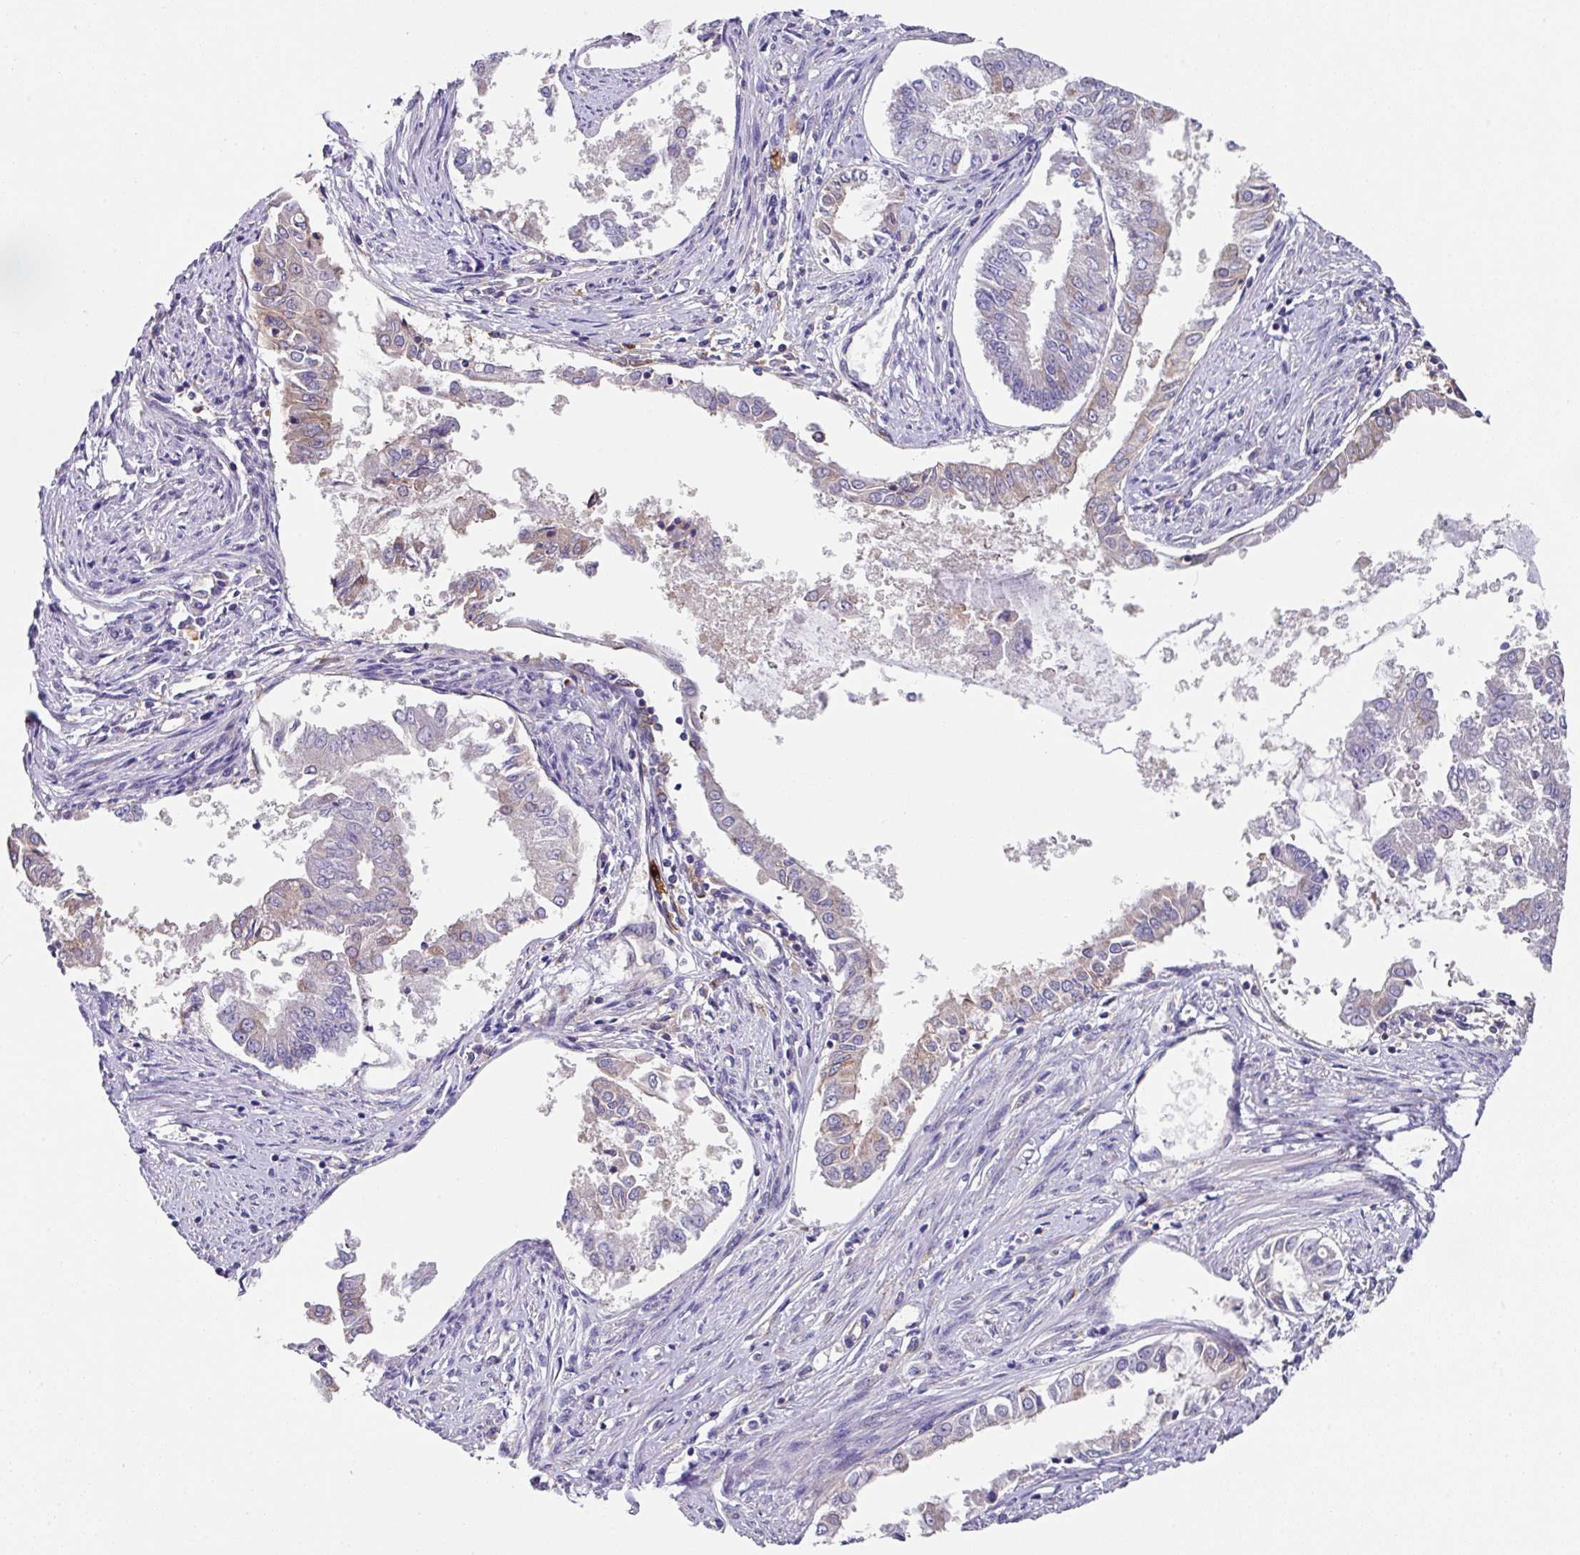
{"staining": {"intensity": "moderate", "quantity": "25%-75%", "location": "cytoplasmic/membranous"}, "tissue": "endometrial cancer", "cell_type": "Tumor cells", "image_type": "cancer", "snomed": [{"axis": "morphology", "description": "Adenocarcinoma, NOS"}, {"axis": "topography", "description": "Endometrium"}], "caption": "Immunohistochemical staining of endometrial cancer (adenocarcinoma) reveals moderate cytoplasmic/membranous protein positivity in approximately 25%-75% of tumor cells.", "gene": "EIF4B", "patient": {"sex": "female", "age": 76}}